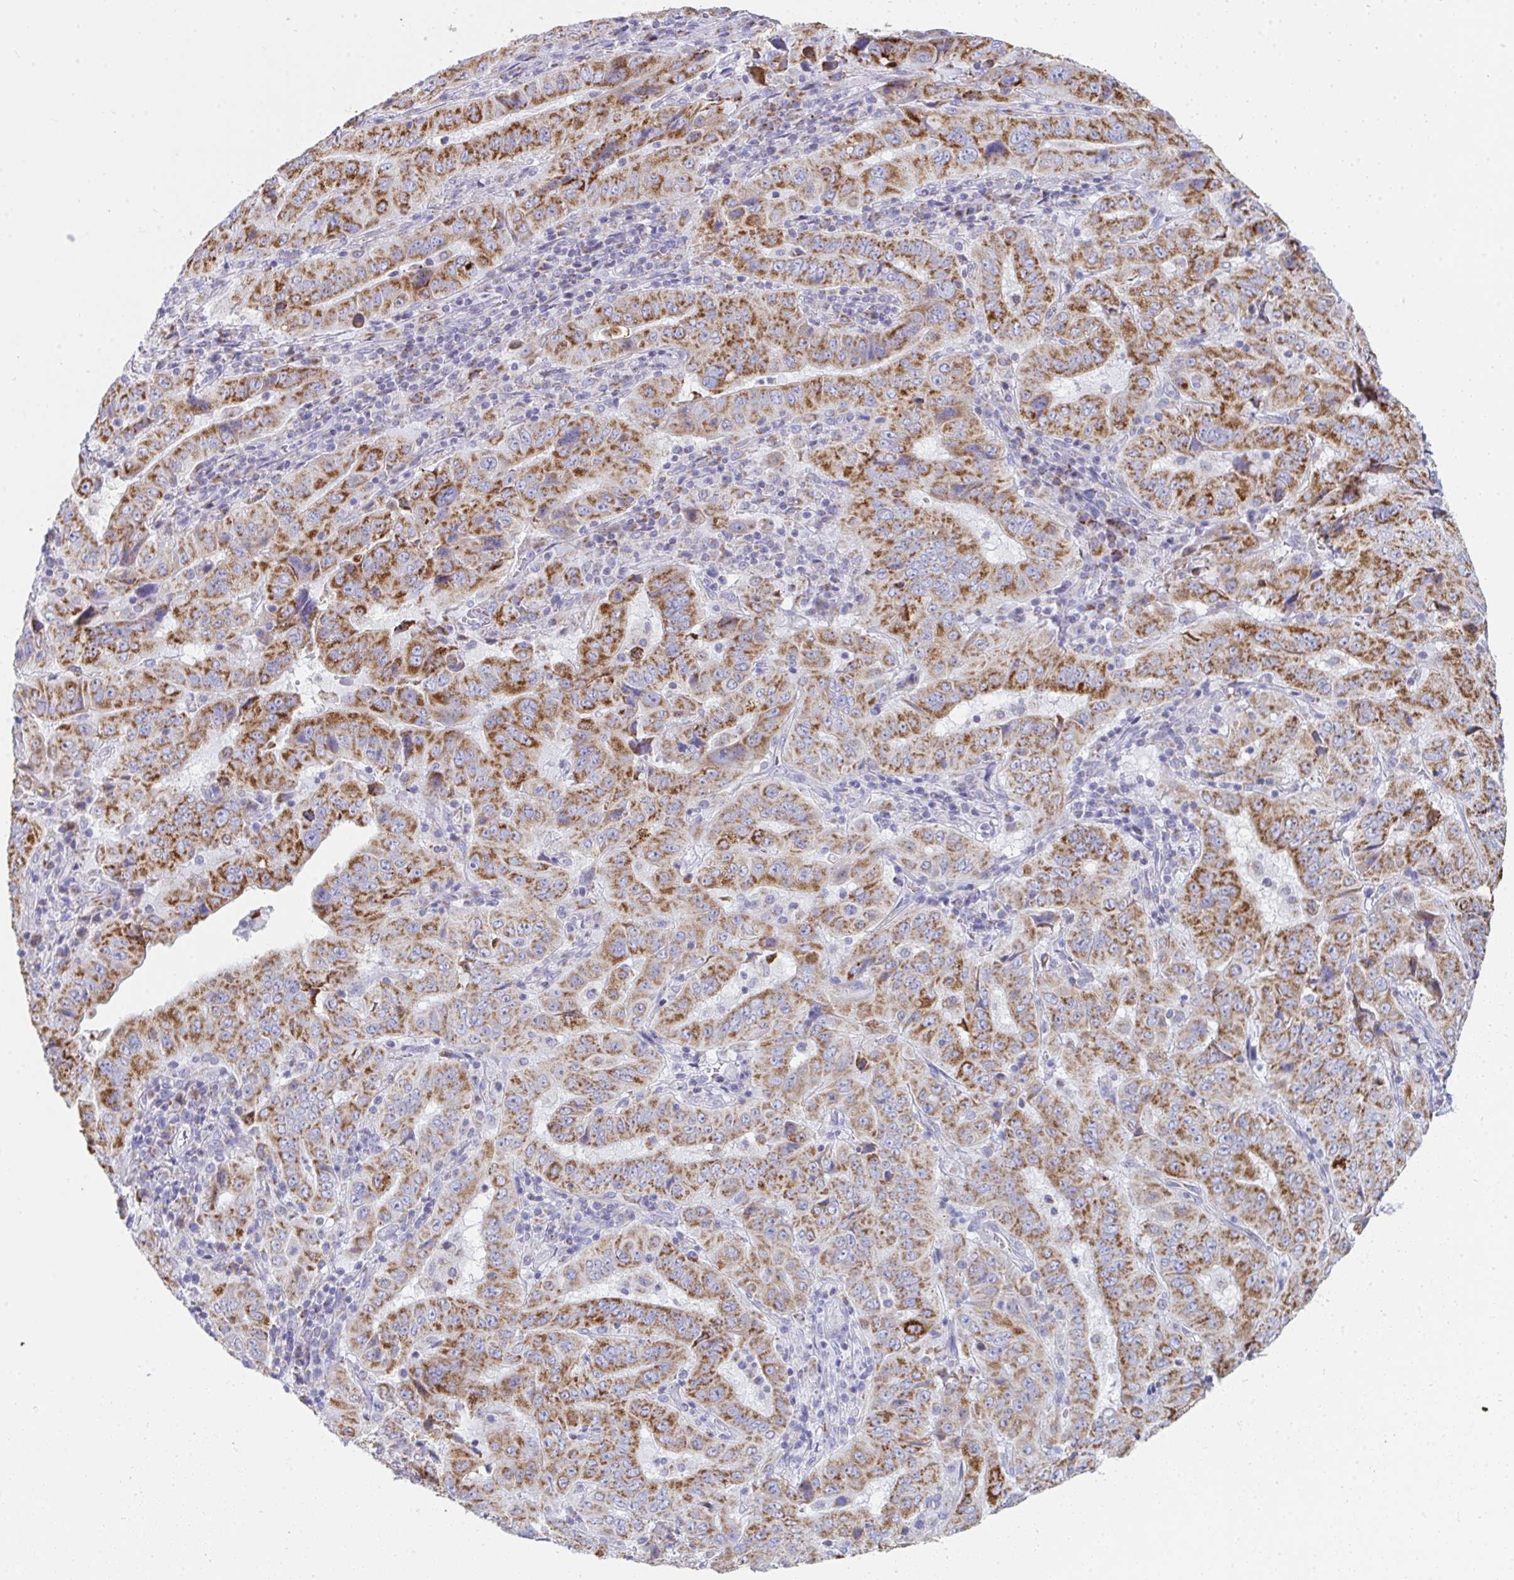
{"staining": {"intensity": "strong", "quantity": ">75%", "location": "cytoplasmic/membranous"}, "tissue": "pancreatic cancer", "cell_type": "Tumor cells", "image_type": "cancer", "snomed": [{"axis": "morphology", "description": "Adenocarcinoma, NOS"}, {"axis": "topography", "description": "Pancreas"}], "caption": "Tumor cells display high levels of strong cytoplasmic/membranous positivity in about >75% of cells in human pancreatic cancer.", "gene": "AIFM1", "patient": {"sex": "male", "age": 63}}